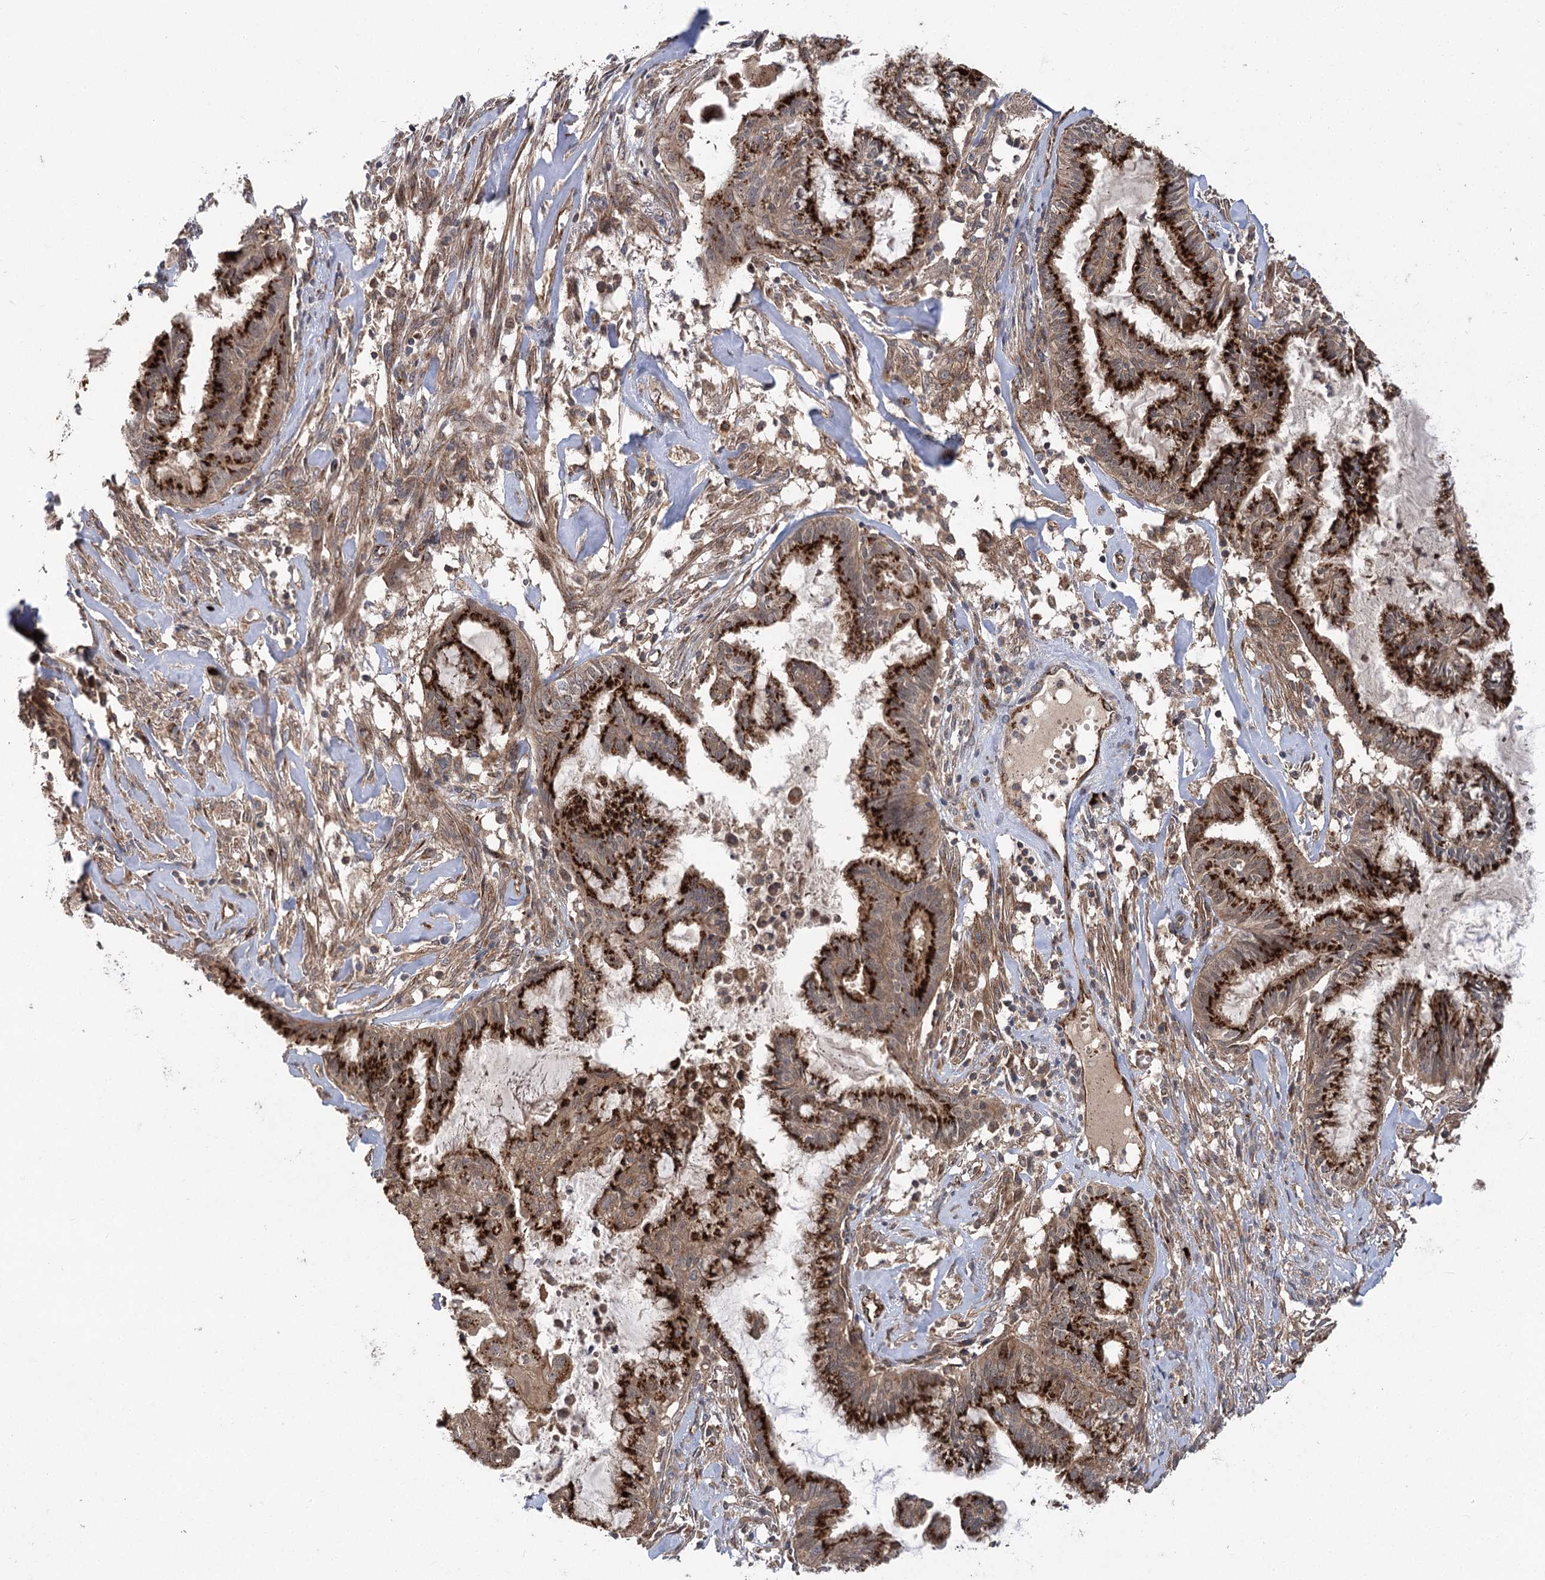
{"staining": {"intensity": "strong", "quantity": ">75%", "location": "cytoplasmic/membranous"}, "tissue": "endometrial cancer", "cell_type": "Tumor cells", "image_type": "cancer", "snomed": [{"axis": "morphology", "description": "Adenocarcinoma, NOS"}, {"axis": "topography", "description": "Endometrium"}], "caption": "Protein expression analysis of human endometrial adenocarcinoma reveals strong cytoplasmic/membranous staining in approximately >75% of tumor cells.", "gene": "CARD19", "patient": {"sex": "female", "age": 86}}